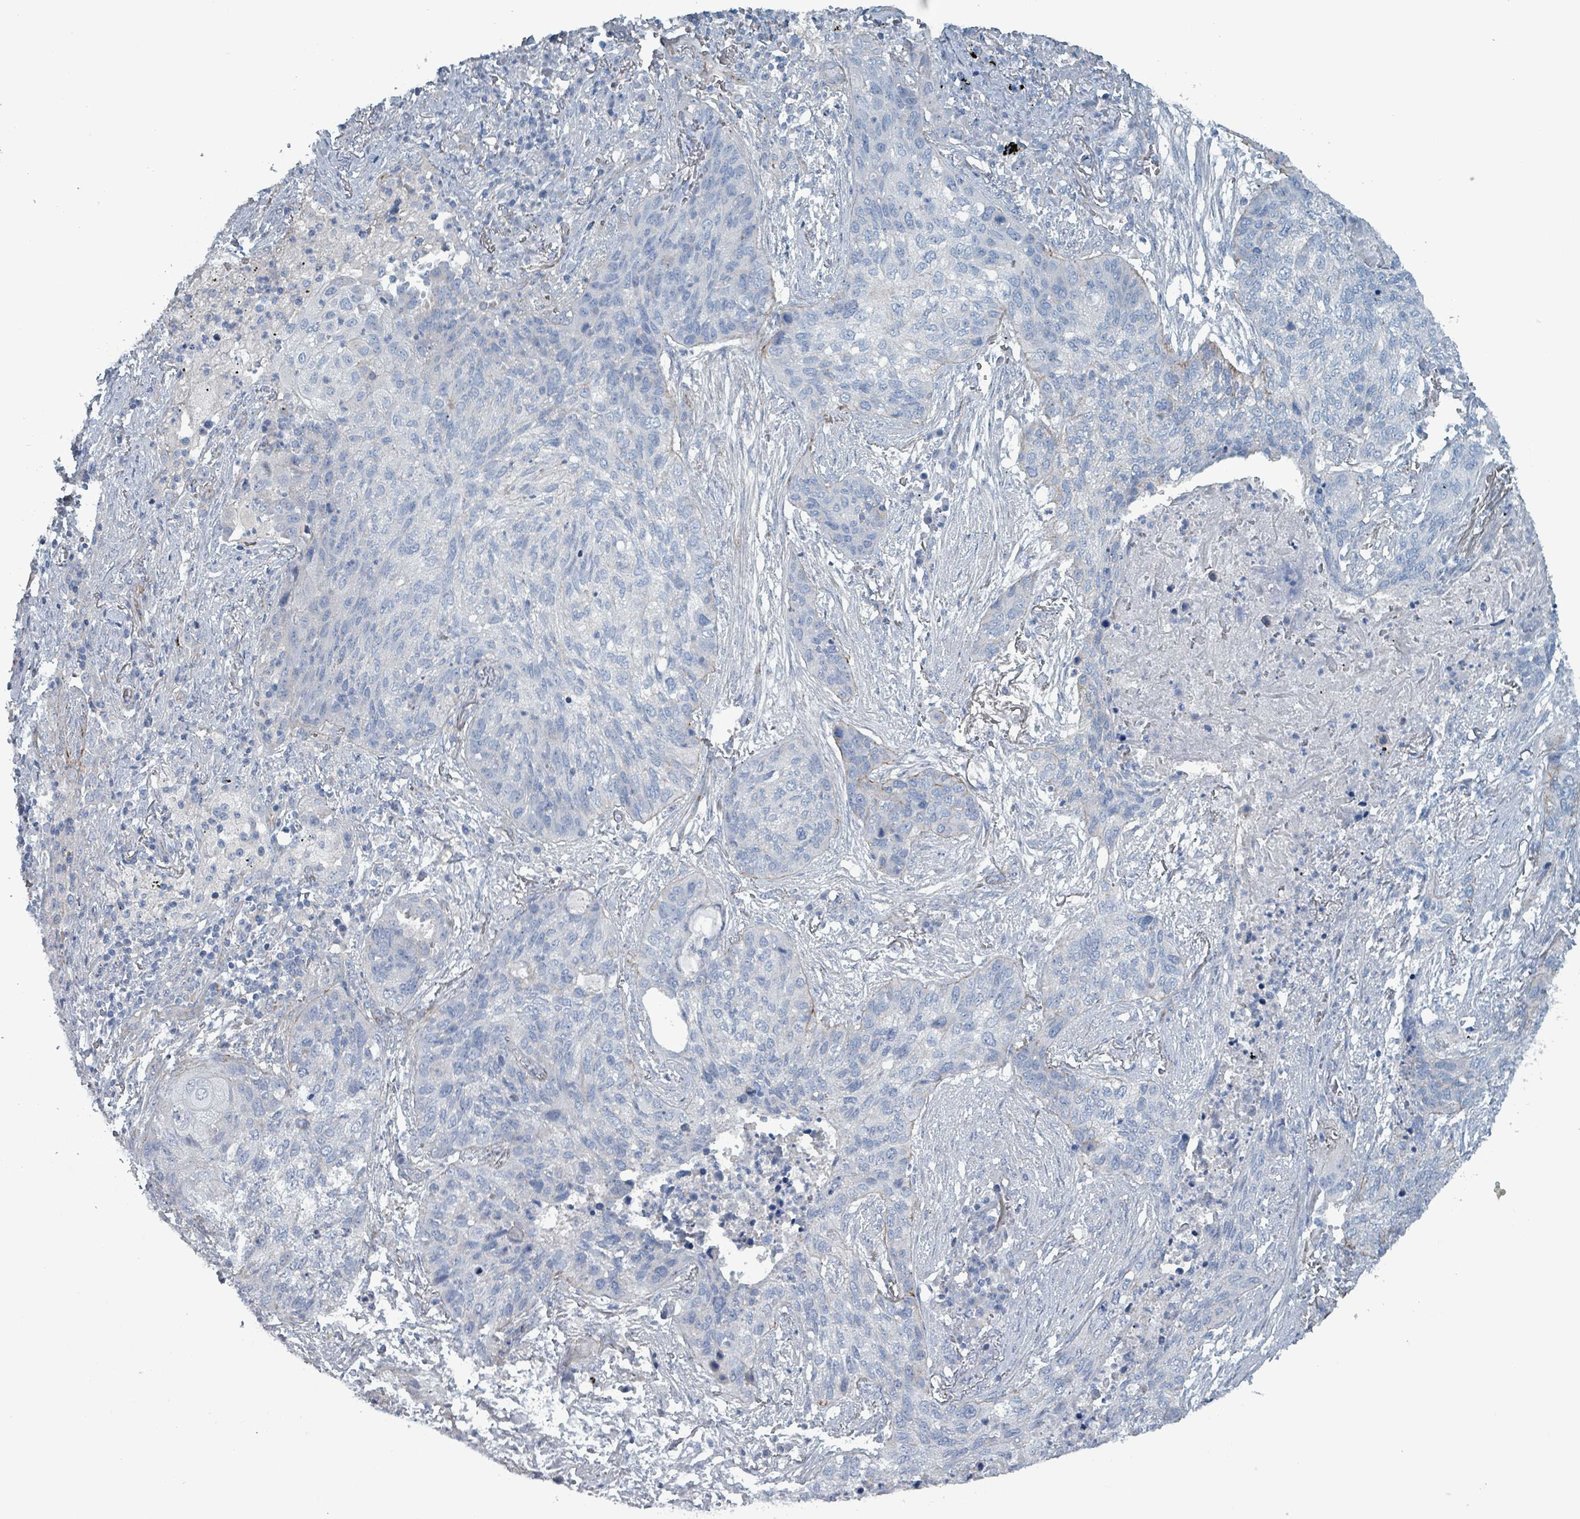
{"staining": {"intensity": "negative", "quantity": "none", "location": "none"}, "tissue": "lung cancer", "cell_type": "Tumor cells", "image_type": "cancer", "snomed": [{"axis": "morphology", "description": "Squamous cell carcinoma, NOS"}, {"axis": "topography", "description": "Lung"}], "caption": "Human lung cancer (squamous cell carcinoma) stained for a protein using immunohistochemistry displays no staining in tumor cells.", "gene": "TAAR5", "patient": {"sex": "female", "age": 63}}